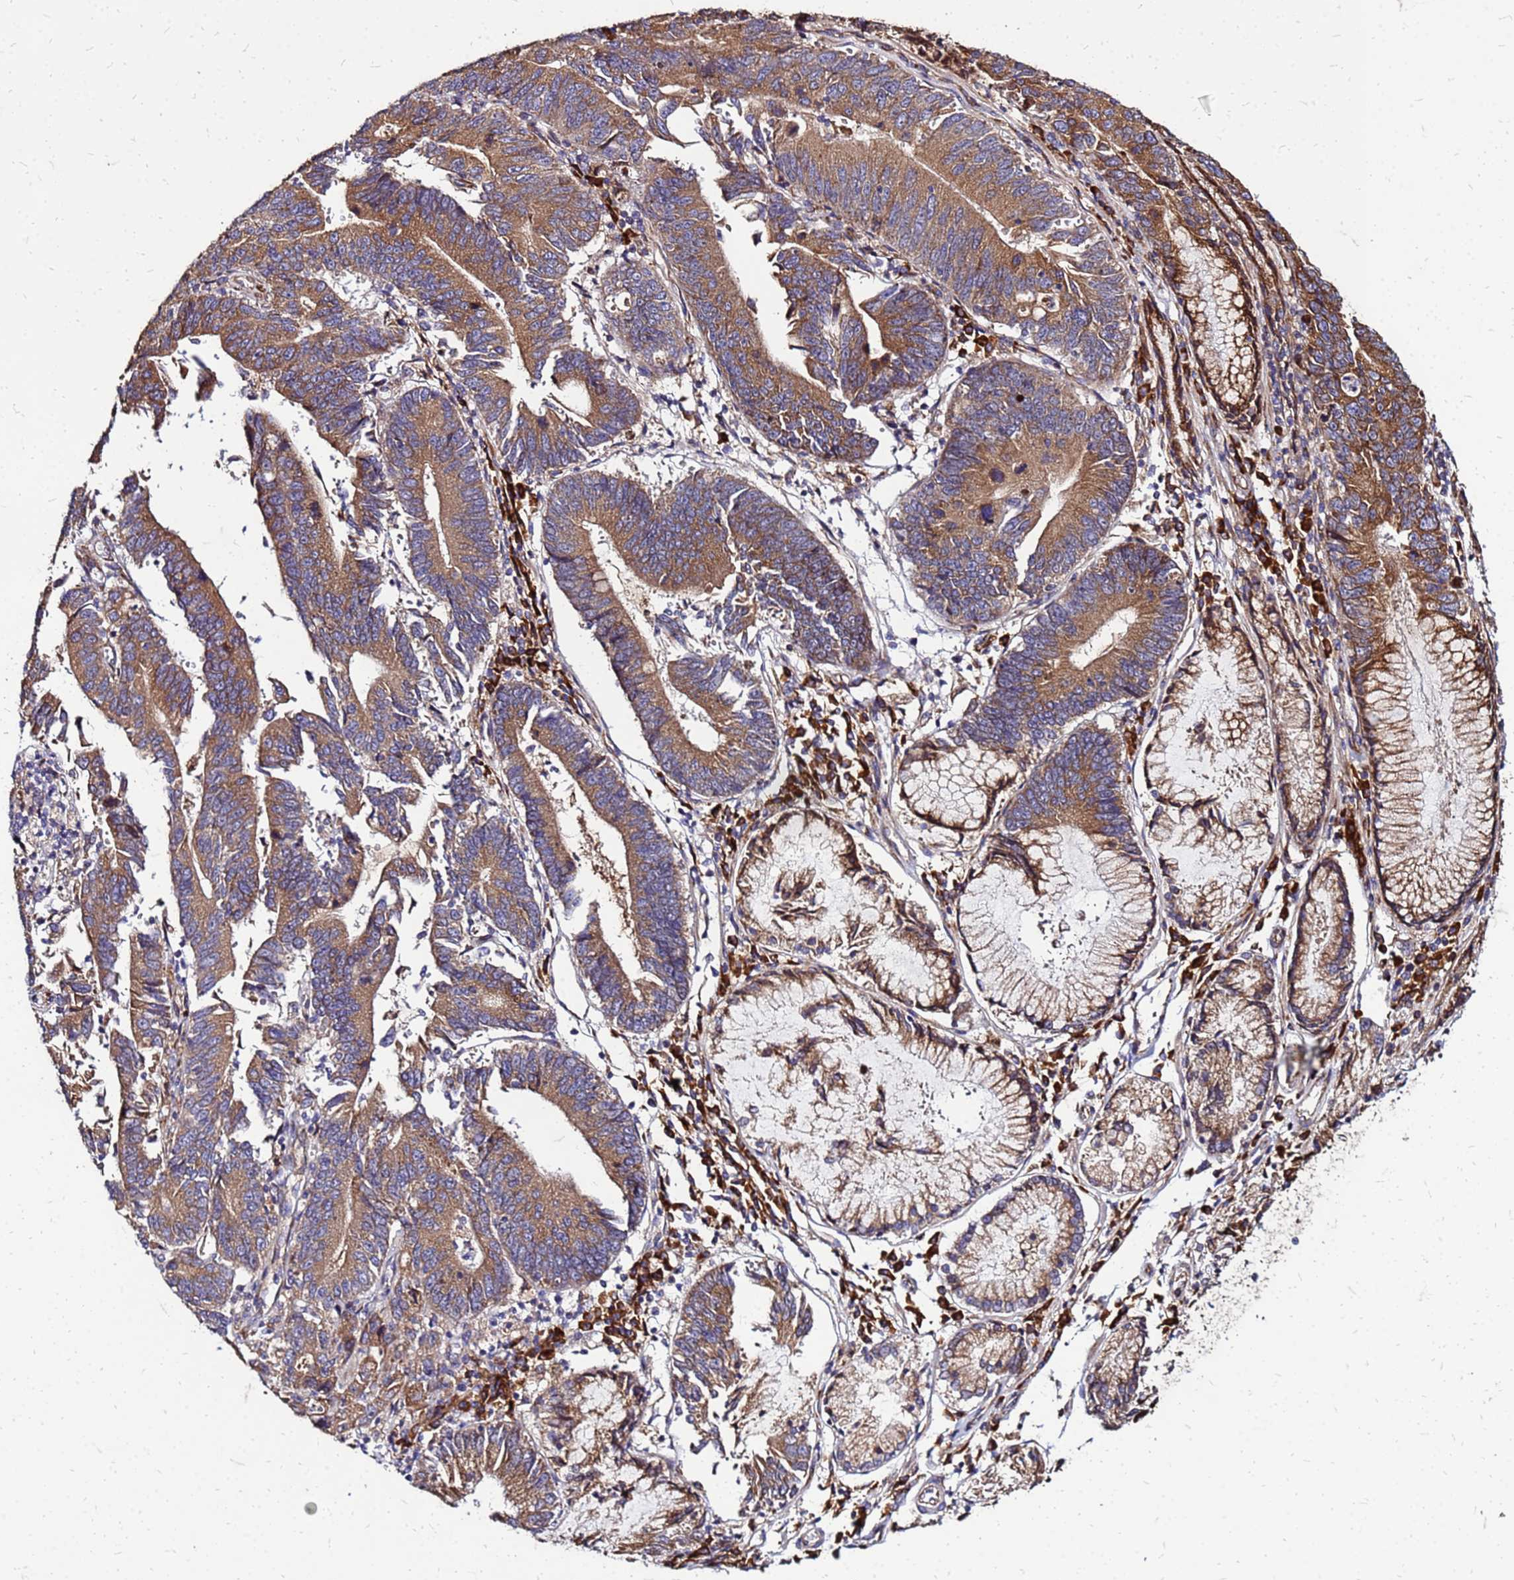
{"staining": {"intensity": "moderate", "quantity": ">75%", "location": "cytoplasmic/membranous"}, "tissue": "stomach cancer", "cell_type": "Tumor cells", "image_type": "cancer", "snomed": [{"axis": "morphology", "description": "Adenocarcinoma, NOS"}, {"axis": "topography", "description": "Stomach"}], "caption": "Protein analysis of stomach cancer tissue displays moderate cytoplasmic/membranous expression in approximately >75% of tumor cells. (DAB (3,3'-diaminobenzidine) IHC with brightfield microscopy, high magnification).", "gene": "VMO1", "patient": {"sex": "male", "age": 59}}